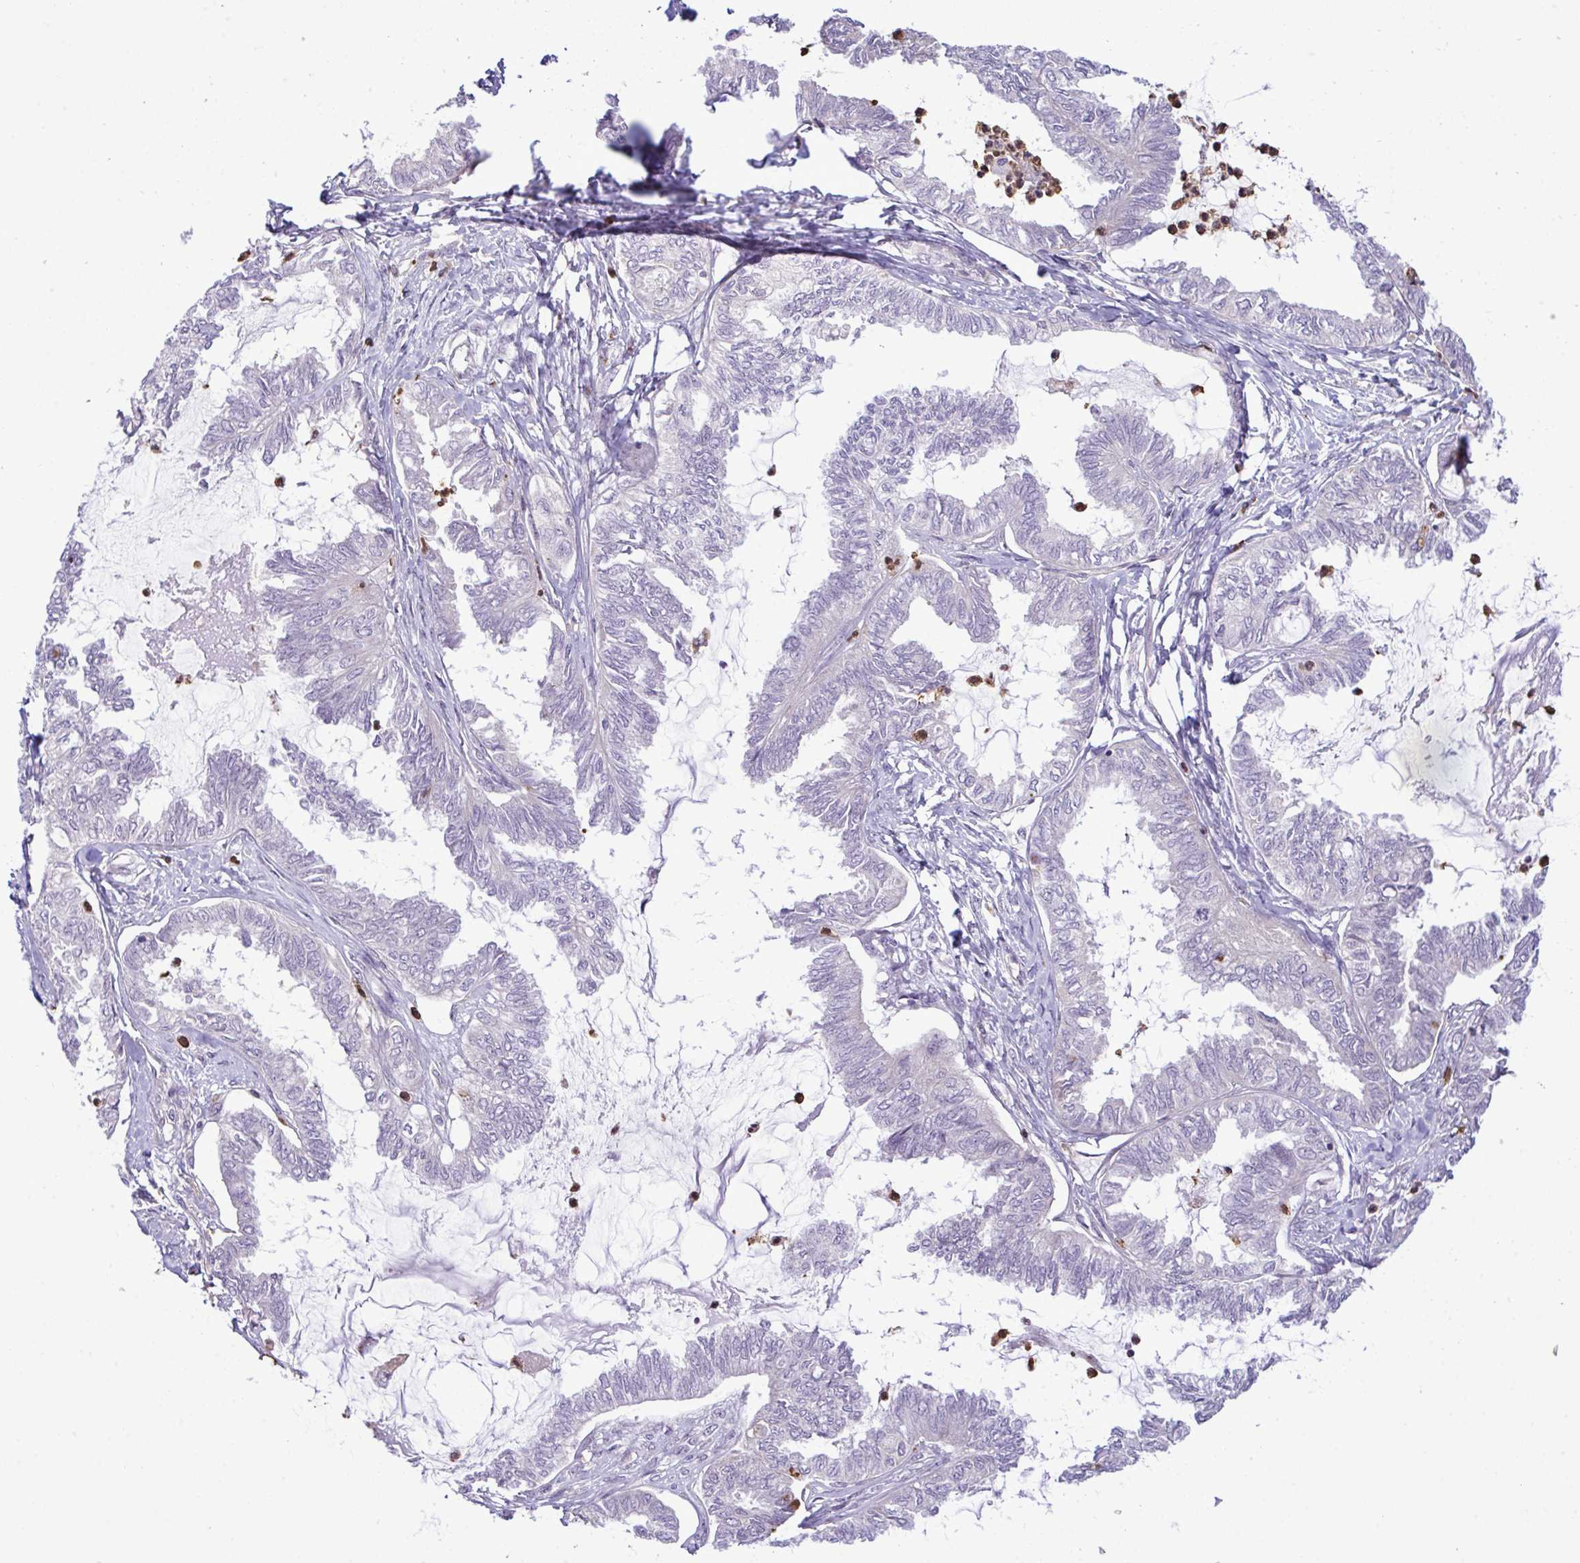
{"staining": {"intensity": "negative", "quantity": "none", "location": "none"}, "tissue": "ovarian cancer", "cell_type": "Tumor cells", "image_type": "cancer", "snomed": [{"axis": "morphology", "description": "Carcinoma, endometroid"}, {"axis": "topography", "description": "Ovary"}], "caption": "This is an IHC micrograph of endometroid carcinoma (ovarian). There is no positivity in tumor cells.", "gene": "CMPK1", "patient": {"sex": "female", "age": 70}}